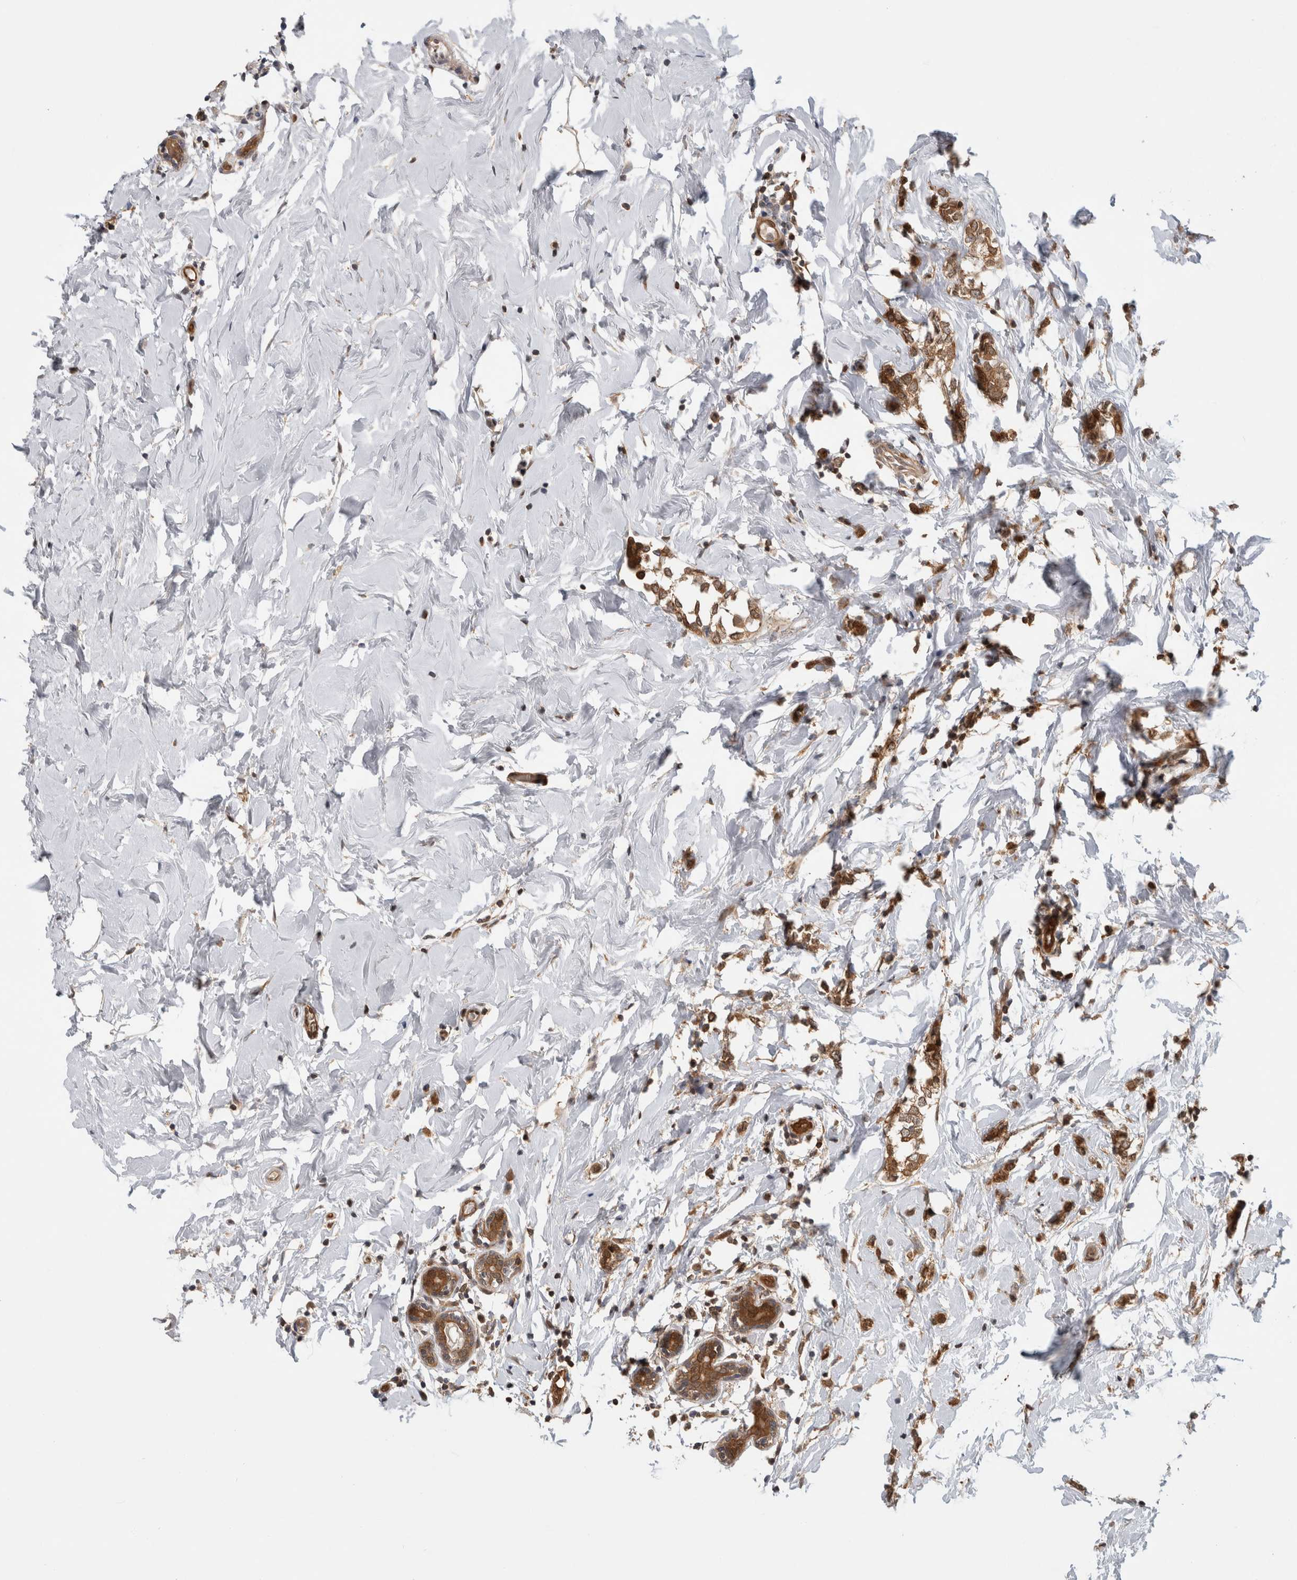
{"staining": {"intensity": "strong", "quantity": ">75%", "location": "cytoplasmic/membranous"}, "tissue": "breast cancer", "cell_type": "Tumor cells", "image_type": "cancer", "snomed": [{"axis": "morphology", "description": "Normal tissue, NOS"}, {"axis": "morphology", "description": "Lobular carcinoma"}, {"axis": "topography", "description": "Breast"}], "caption": "Strong cytoplasmic/membranous expression for a protein is identified in approximately >75% of tumor cells of breast cancer (lobular carcinoma) using immunohistochemistry.", "gene": "ASTN2", "patient": {"sex": "female", "age": 47}}